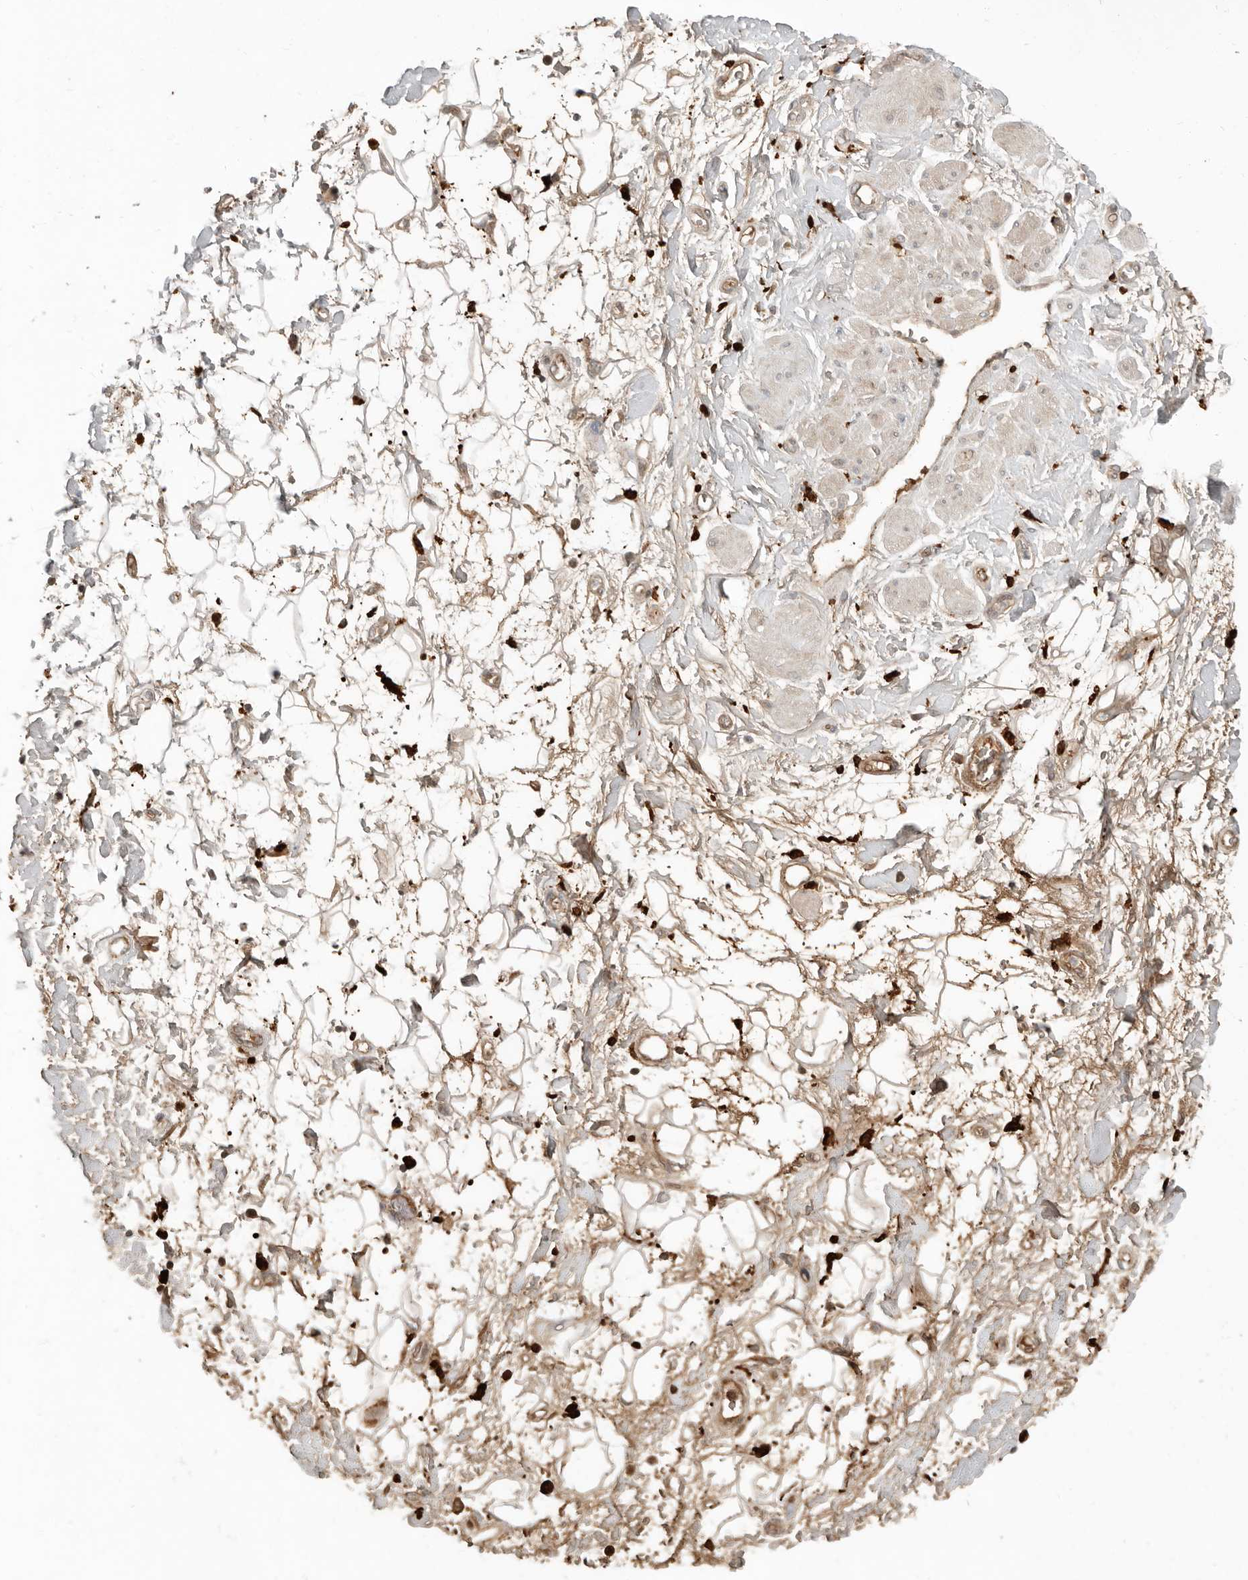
{"staining": {"intensity": "moderate", "quantity": ">75%", "location": "cytoplasmic/membranous"}, "tissue": "adipose tissue", "cell_type": "Adipocytes", "image_type": "normal", "snomed": [{"axis": "morphology", "description": "Normal tissue, NOS"}, {"axis": "morphology", "description": "Adenocarcinoma, NOS"}, {"axis": "topography", "description": "Pancreas"}, {"axis": "topography", "description": "Peripheral nerve tissue"}], "caption": "Normal adipose tissue shows moderate cytoplasmic/membranous expression in about >75% of adipocytes, visualized by immunohistochemistry.", "gene": "KLHL38", "patient": {"sex": "male", "age": 59}}